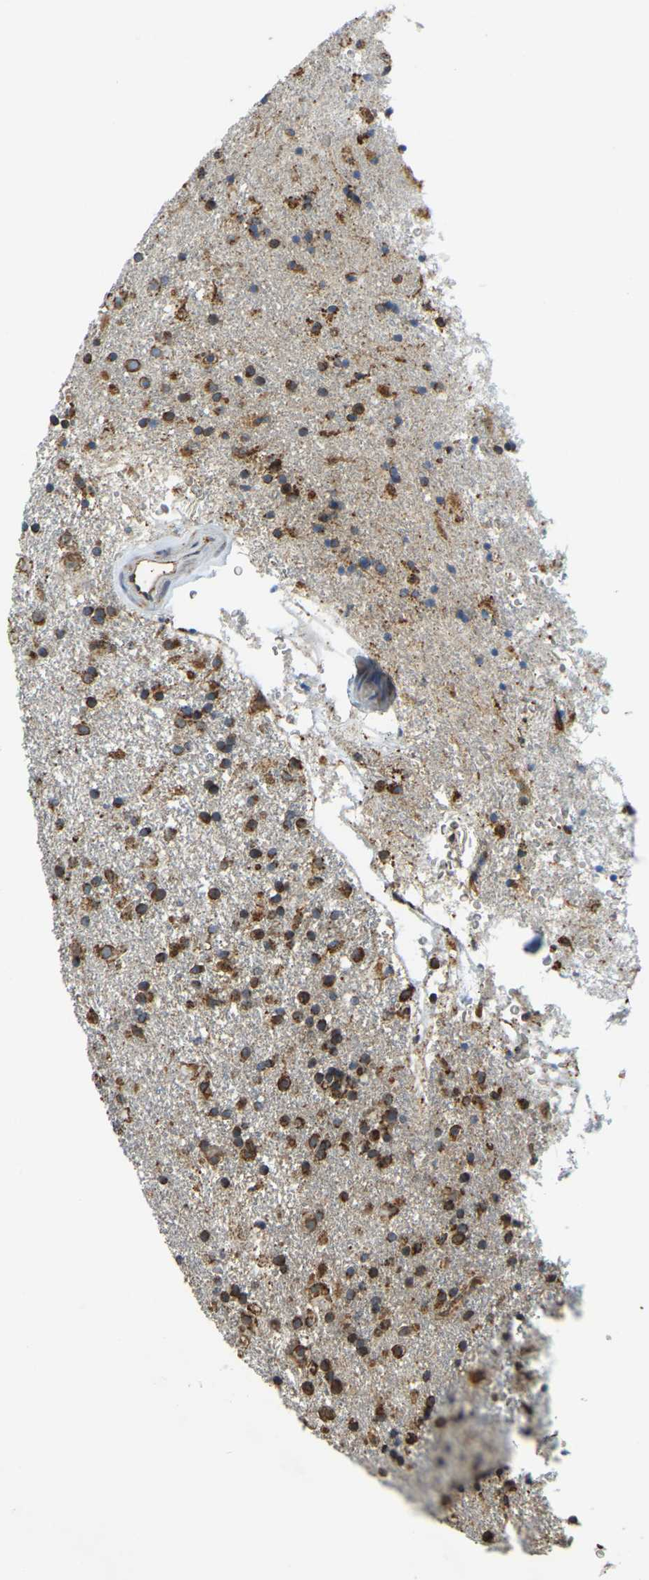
{"staining": {"intensity": "strong", "quantity": "25%-75%", "location": "cytoplasmic/membranous"}, "tissue": "glioma", "cell_type": "Tumor cells", "image_type": "cancer", "snomed": [{"axis": "morphology", "description": "Glioma, malignant, Low grade"}, {"axis": "topography", "description": "Brain"}], "caption": "Malignant glioma (low-grade) tissue displays strong cytoplasmic/membranous expression in approximately 25%-75% of tumor cells, visualized by immunohistochemistry. (IHC, brightfield microscopy, high magnification).", "gene": "RNF115", "patient": {"sex": "male", "age": 65}}